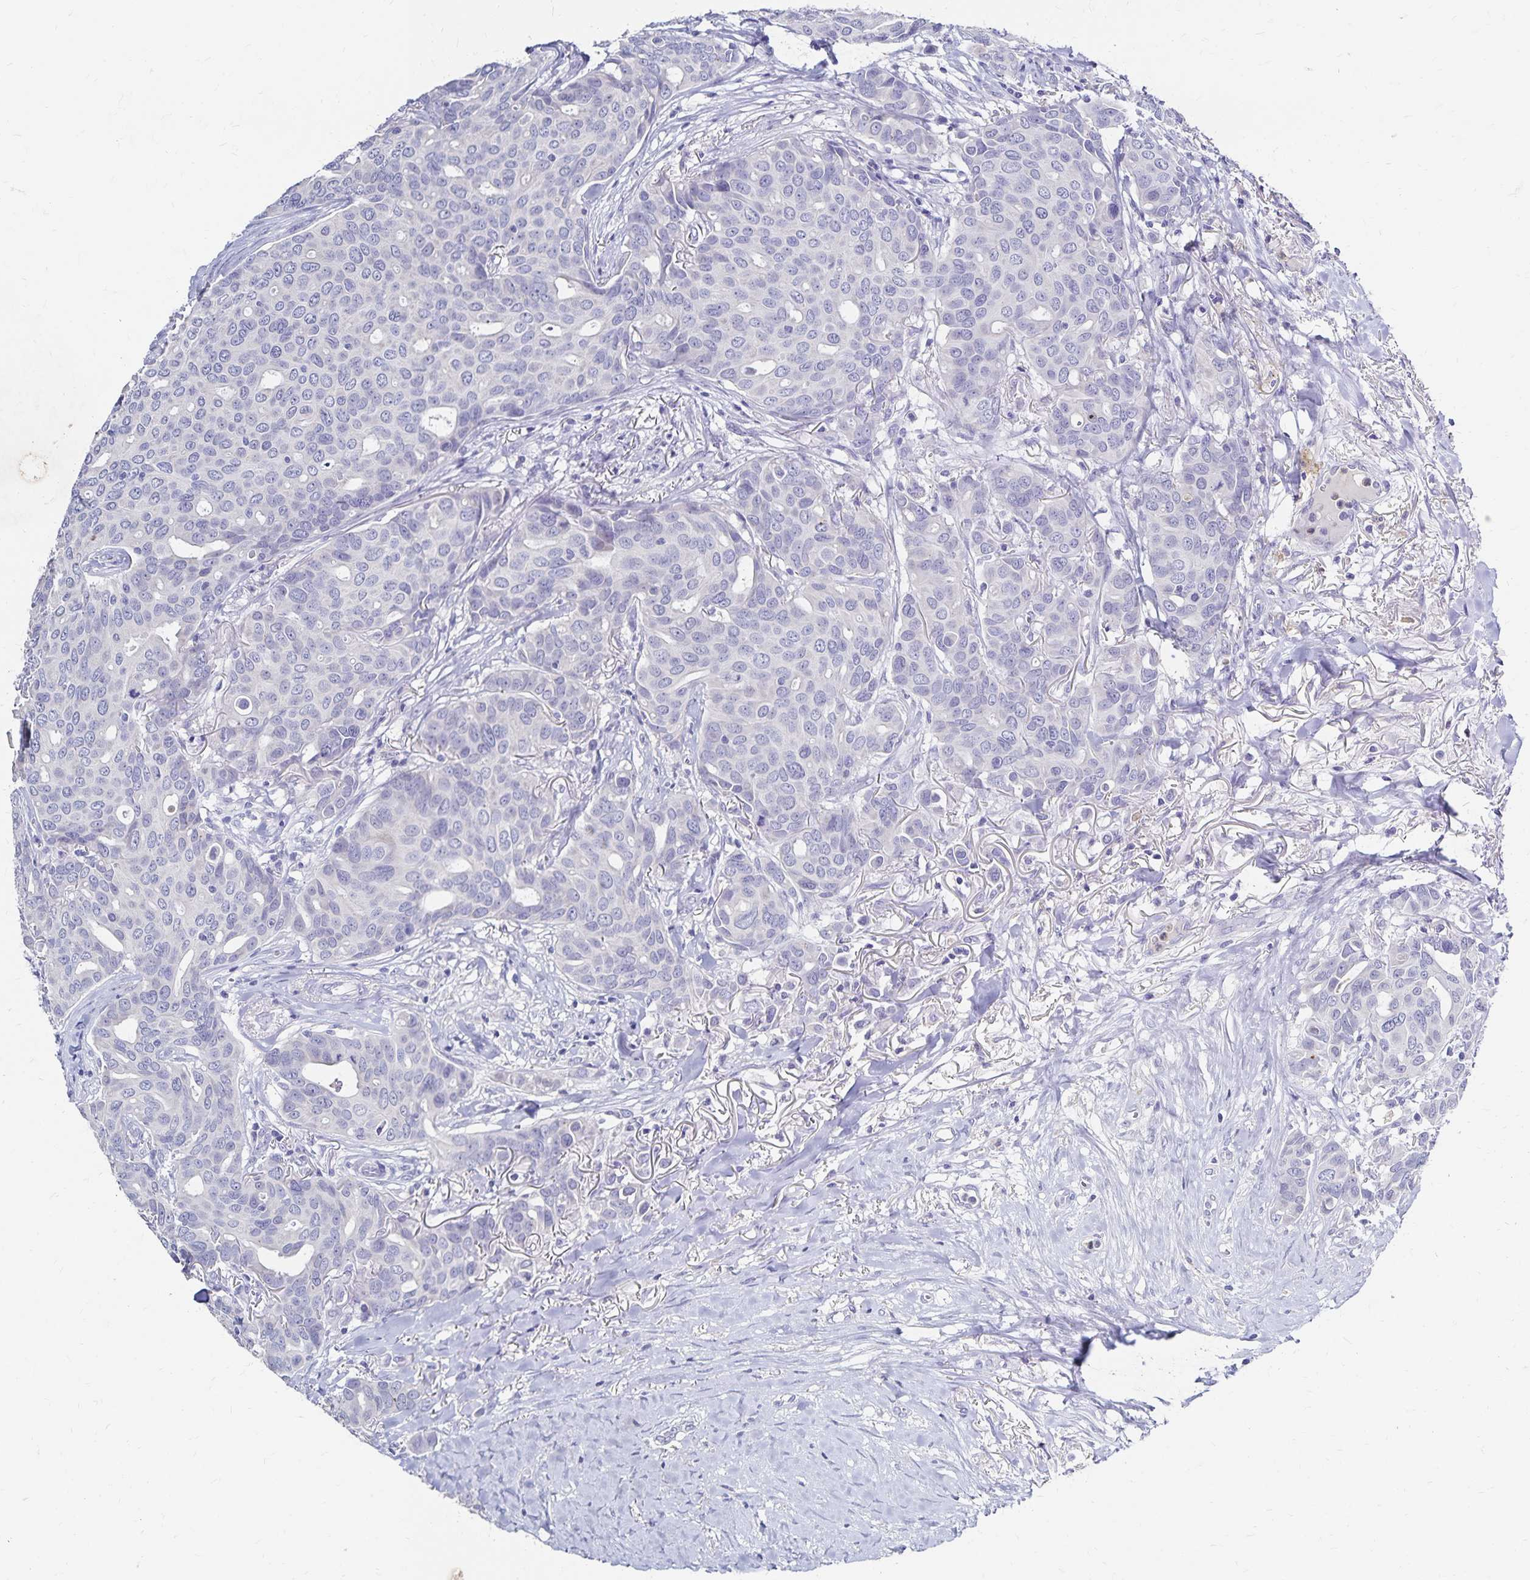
{"staining": {"intensity": "negative", "quantity": "none", "location": "none"}, "tissue": "breast cancer", "cell_type": "Tumor cells", "image_type": "cancer", "snomed": [{"axis": "morphology", "description": "Duct carcinoma"}, {"axis": "topography", "description": "Breast"}], "caption": "This micrograph is of breast cancer stained with immunohistochemistry to label a protein in brown with the nuclei are counter-stained blue. There is no staining in tumor cells. Nuclei are stained in blue.", "gene": "PAX5", "patient": {"sex": "female", "age": 54}}